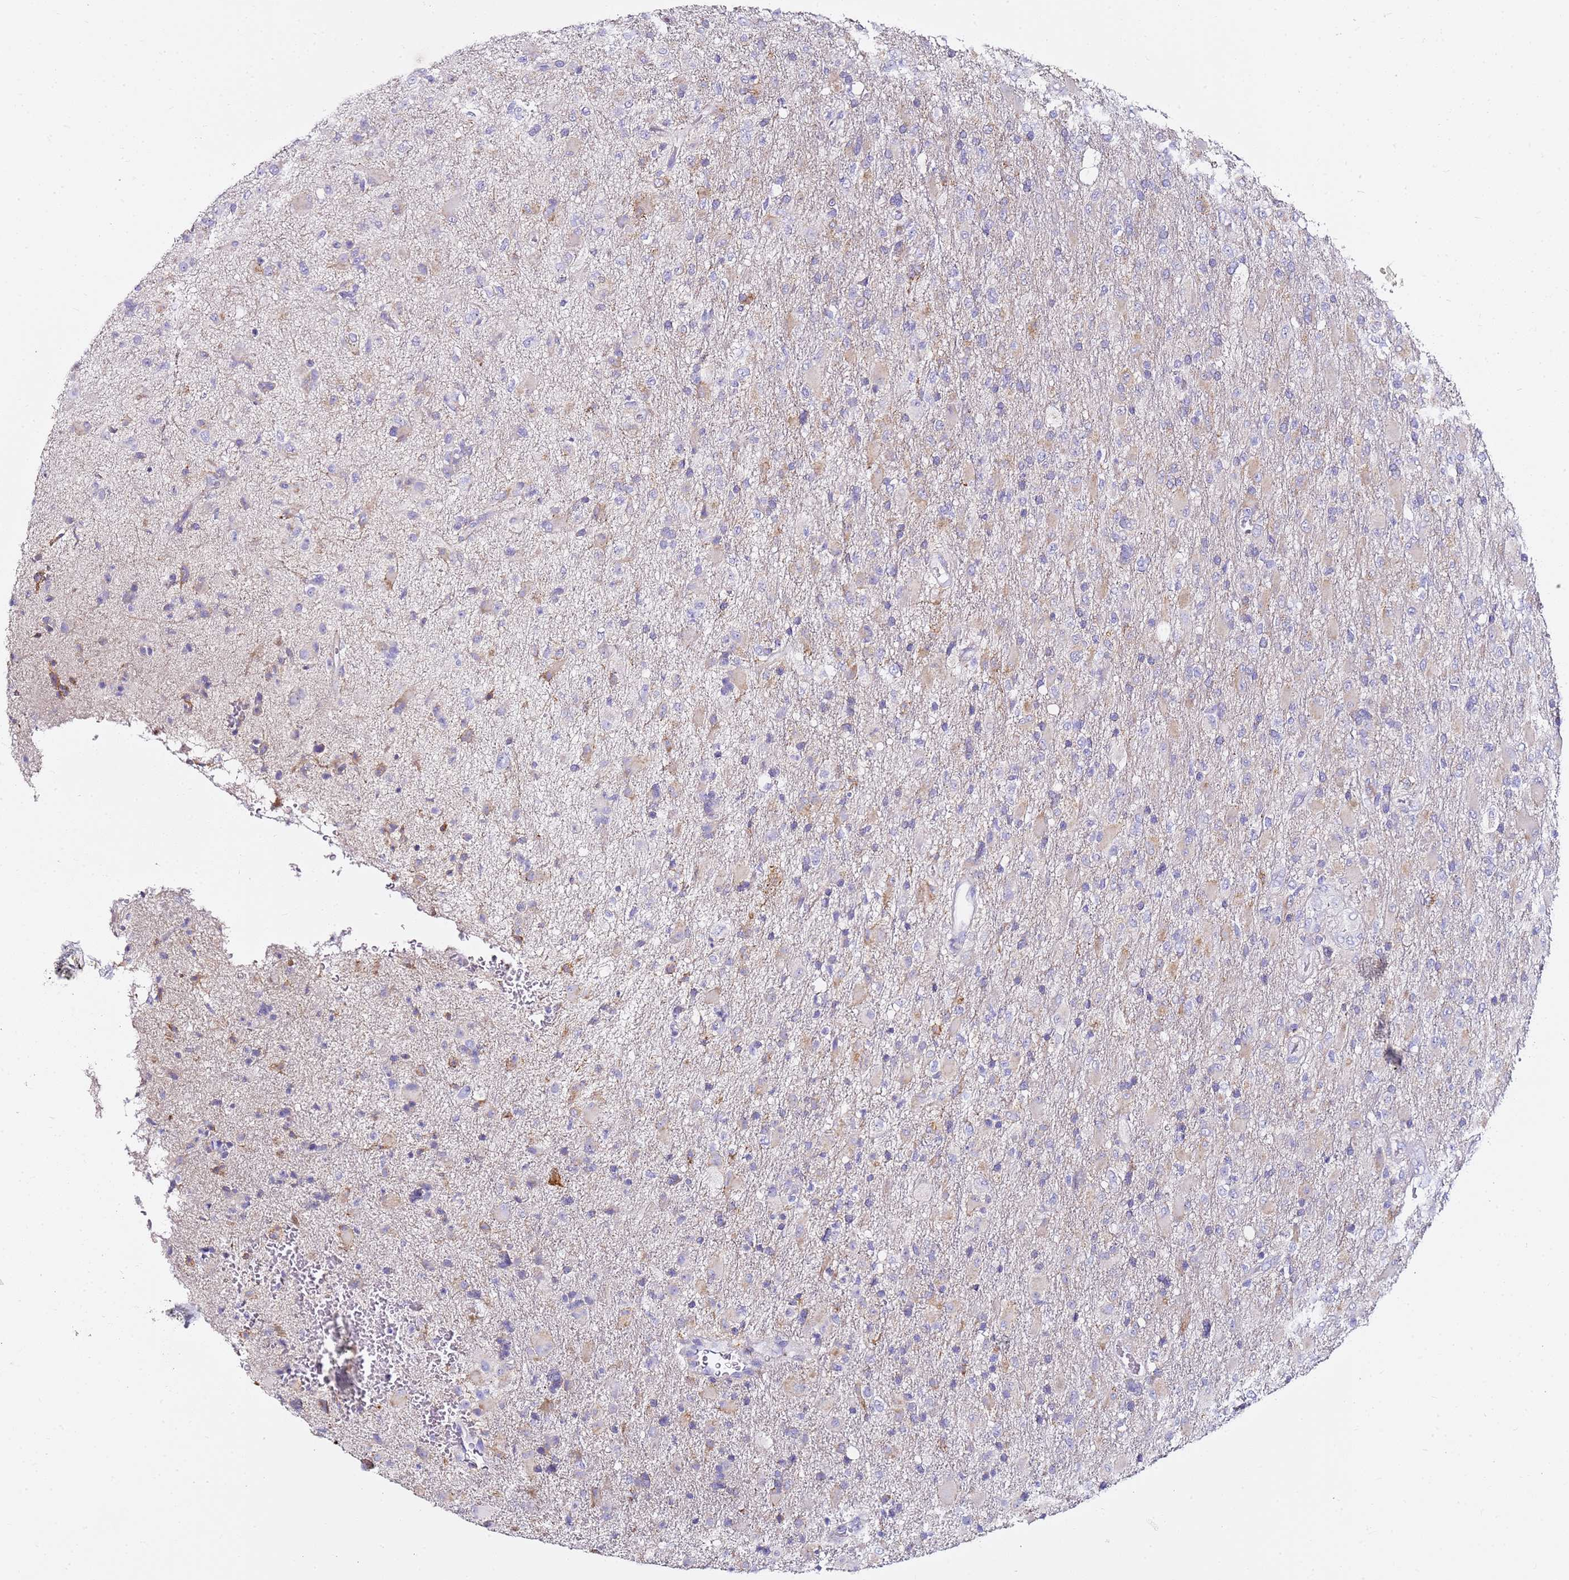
{"staining": {"intensity": "negative", "quantity": "none", "location": "none"}, "tissue": "glioma", "cell_type": "Tumor cells", "image_type": "cancer", "snomed": [{"axis": "morphology", "description": "Glioma, malignant, Low grade"}, {"axis": "topography", "description": "Brain"}], "caption": "IHC of glioma displays no staining in tumor cells. (Immunohistochemistry (ihc), brightfield microscopy, high magnification).", "gene": "MYBPC3", "patient": {"sex": "male", "age": 65}}